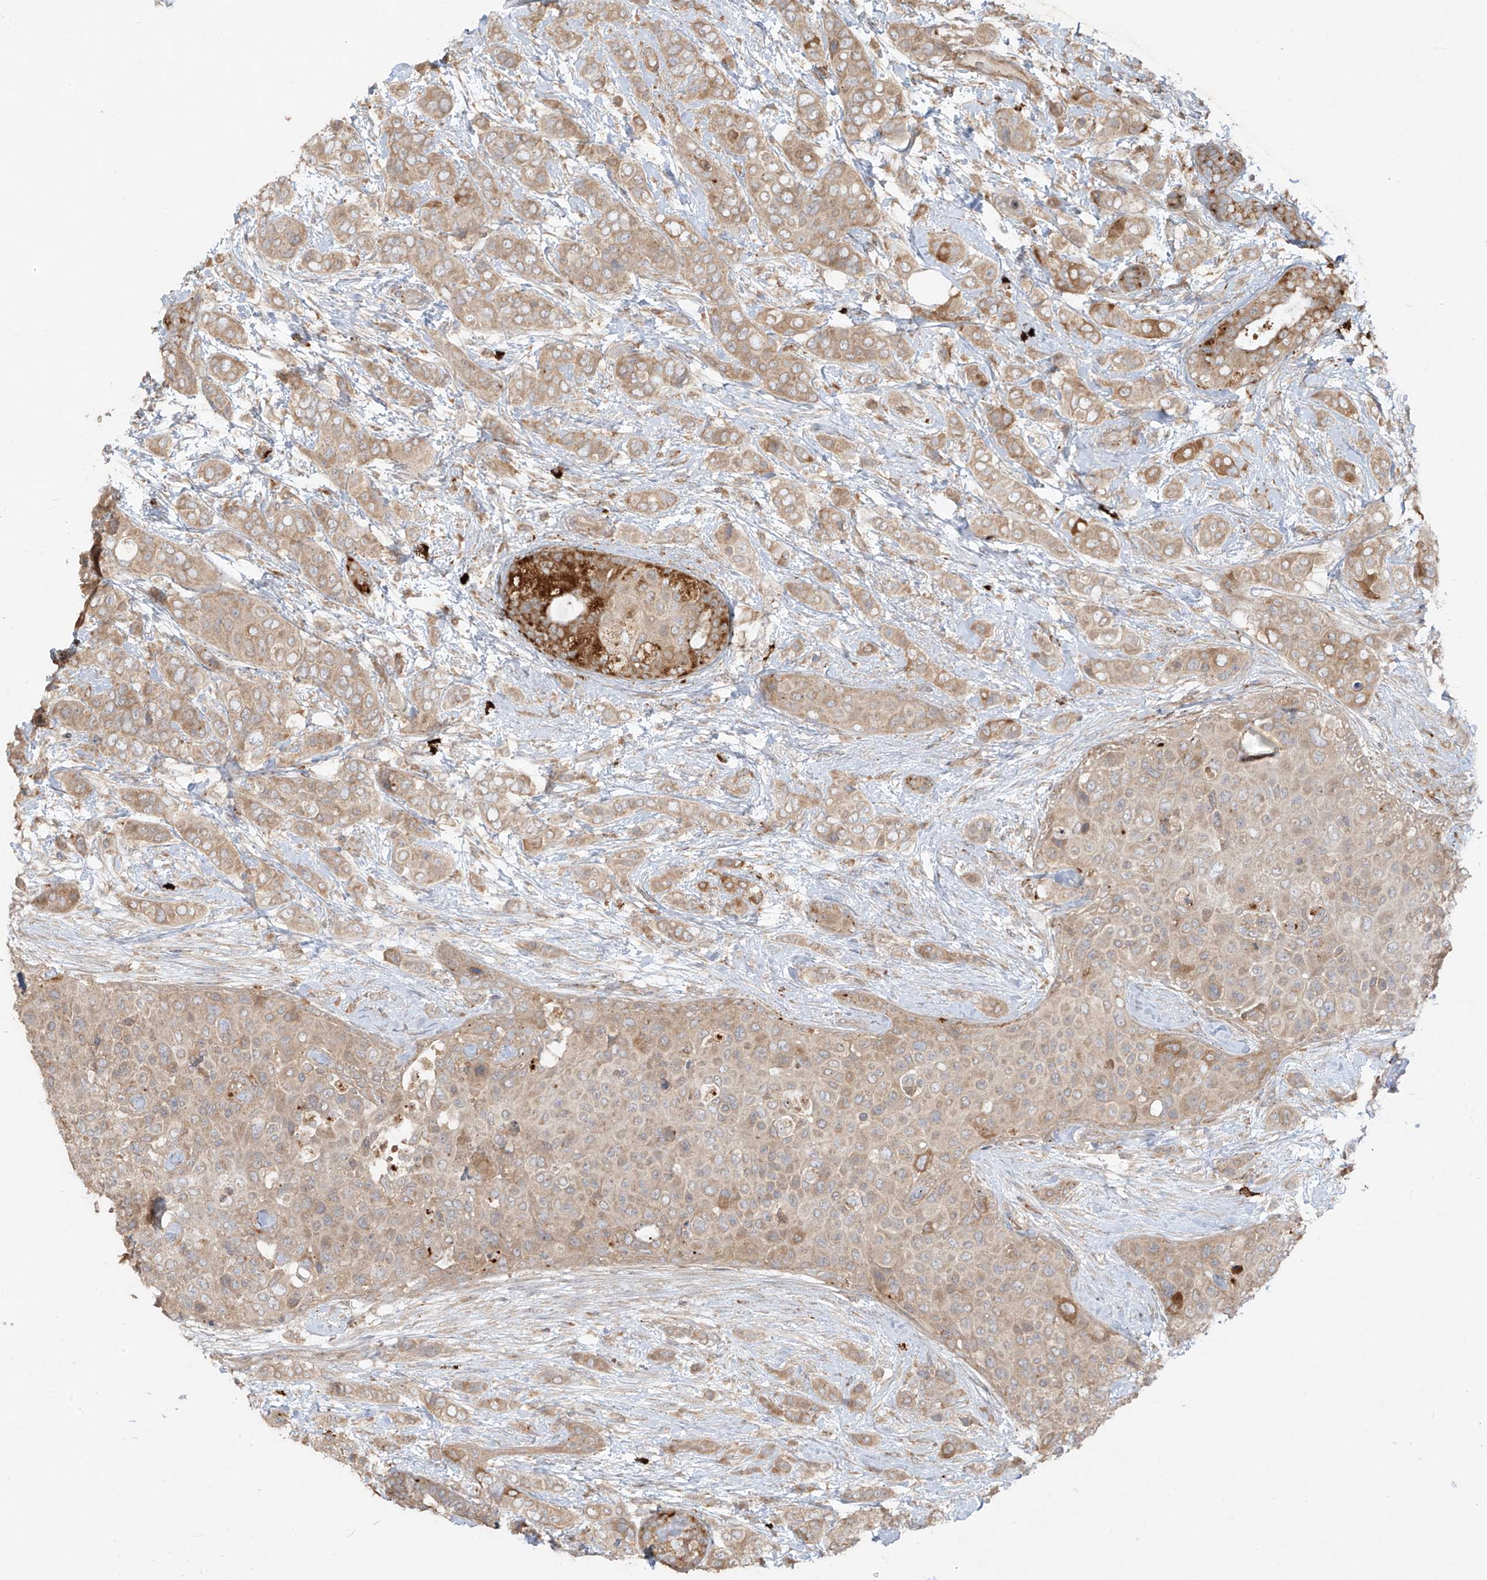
{"staining": {"intensity": "moderate", "quantity": ">75%", "location": "cytoplasmic/membranous"}, "tissue": "breast cancer", "cell_type": "Tumor cells", "image_type": "cancer", "snomed": [{"axis": "morphology", "description": "Lobular carcinoma"}, {"axis": "topography", "description": "Breast"}], "caption": "Immunohistochemistry (IHC) (DAB (3,3'-diaminobenzidine)) staining of breast cancer (lobular carcinoma) reveals moderate cytoplasmic/membranous protein positivity in about >75% of tumor cells.", "gene": "LDAH", "patient": {"sex": "female", "age": 51}}